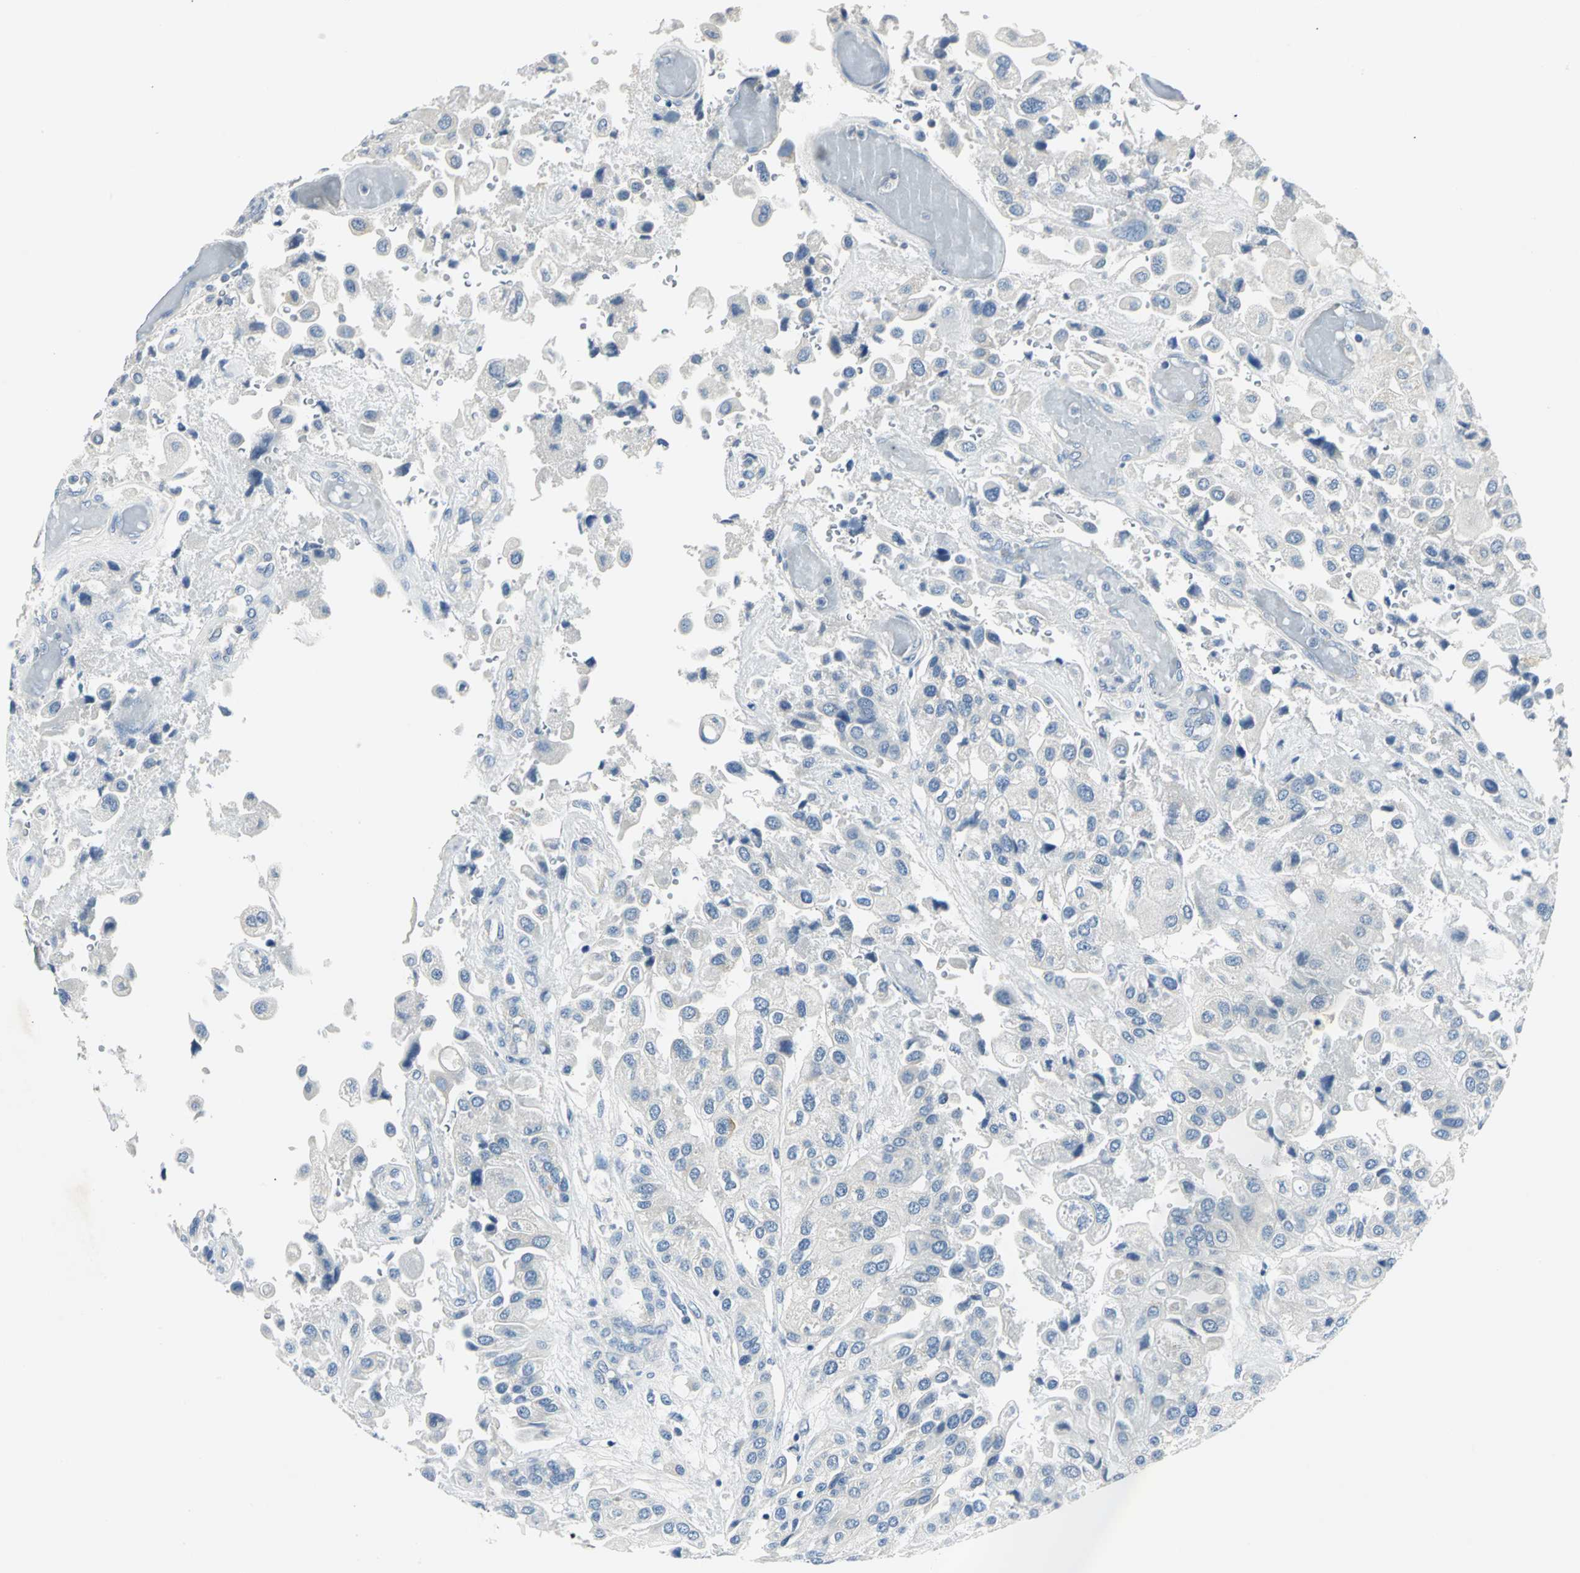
{"staining": {"intensity": "negative", "quantity": "none", "location": "none"}, "tissue": "urothelial cancer", "cell_type": "Tumor cells", "image_type": "cancer", "snomed": [{"axis": "morphology", "description": "Urothelial carcinoma, High grade"}, {"axis": "topography", "description": "Urinary bladder"}], "caption": "The immunohistochemistry (IHC) micrograph has no significant positivity in tumor cells of high-grade urothelial carcinoma tissue.", "gene": "RIPOR1", "patient": {"sex": "female", "age": 64}}